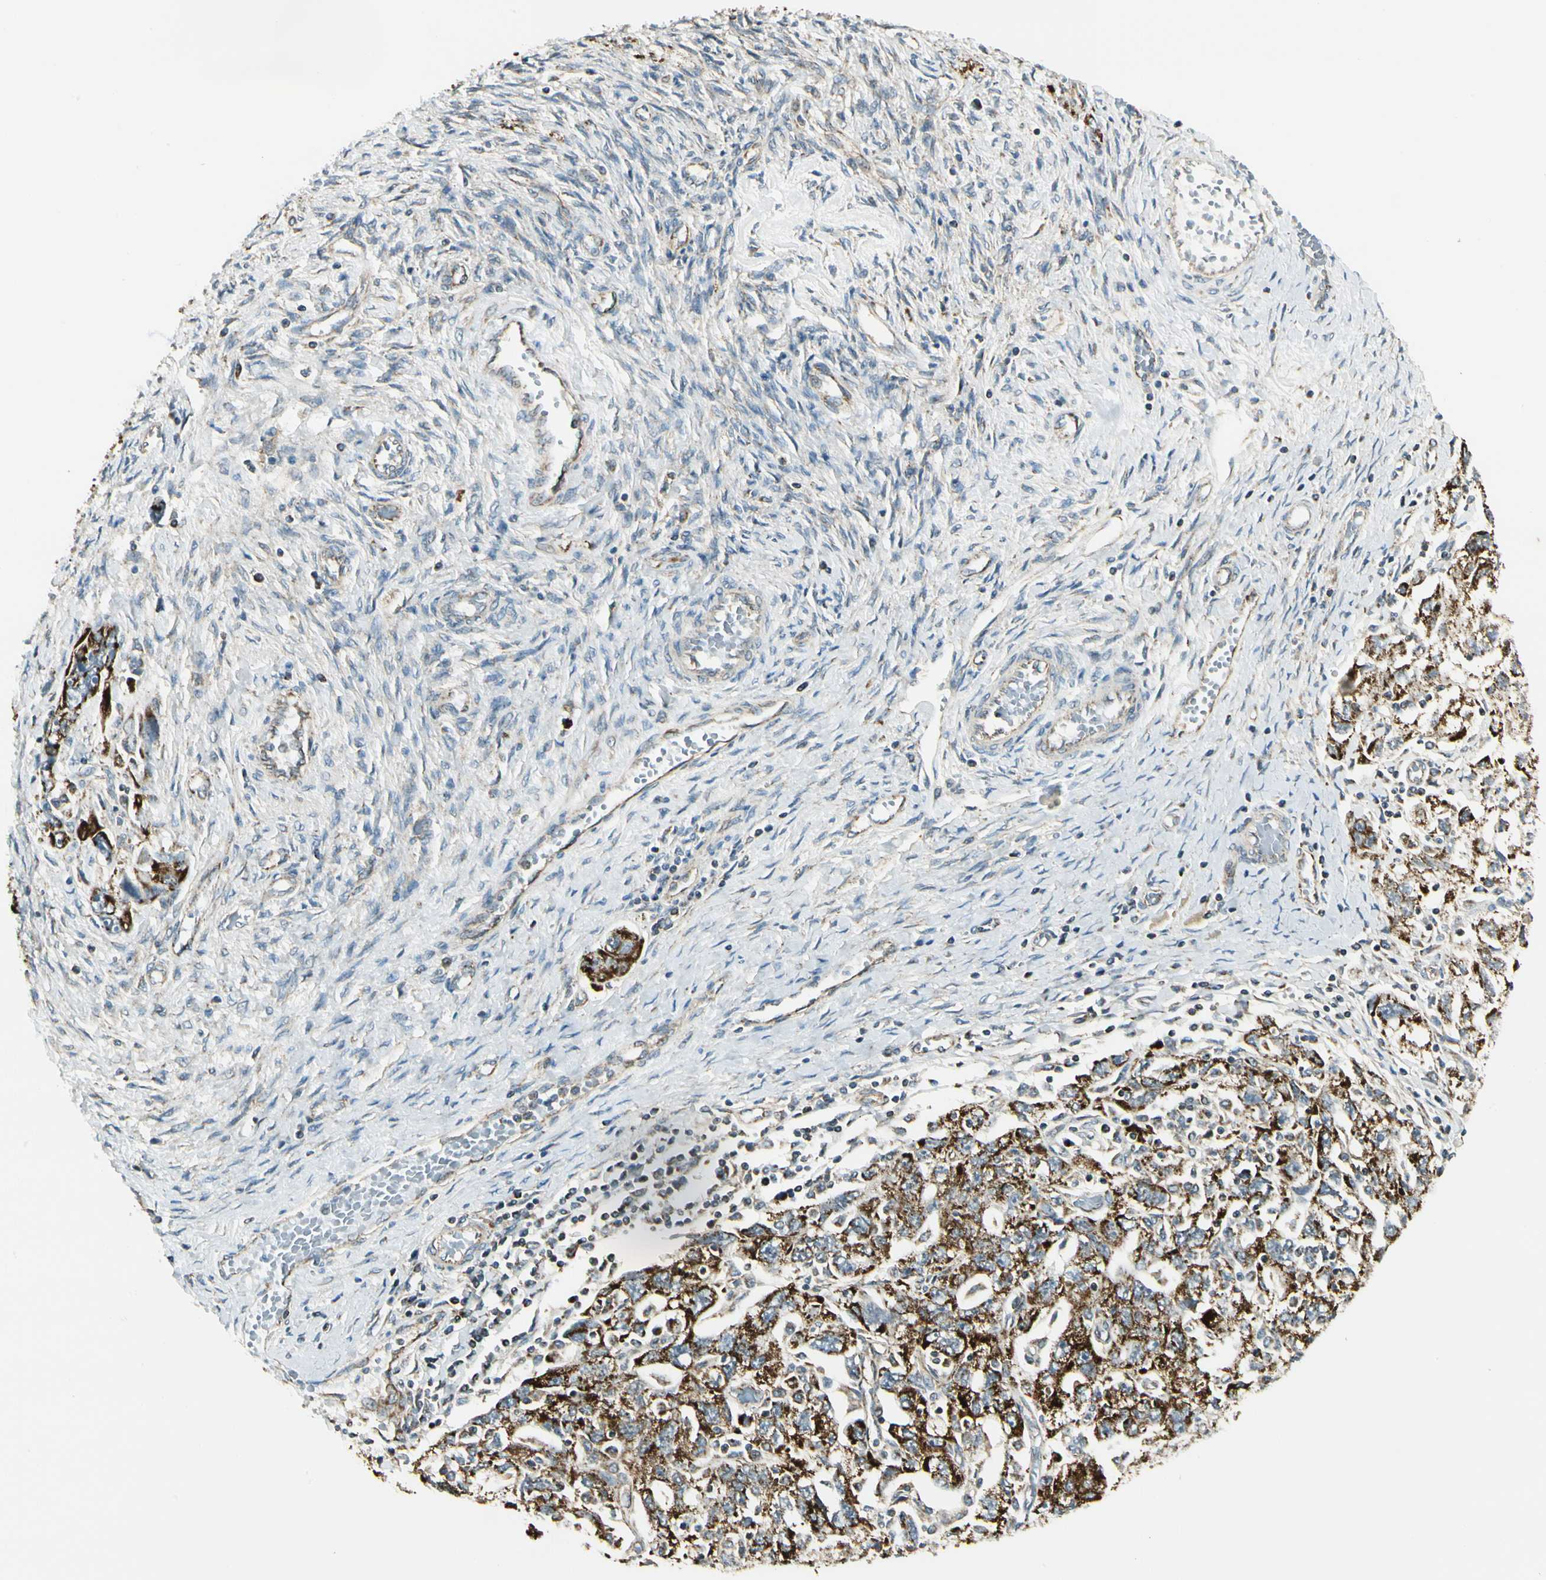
{"staining": {"intensity": "strong", "quantity": ">75%", "location": "cytoplasmic/membranous"}, "tissue": "ovarian cancer", "cell_type": "Tumor cells", "image_type": "cancer", "snomed": [{"axis": "morphology", "description": "Carcinoma, NOS"}, {"axis": "morphology", "description": "Cystadenocarcinoma, serous, NOS"}, {"axis": "topography", "description": "Ovary"}], "caption": "A brown stain shows strong cytoplasmic/membranous expression of a protein in ovarian cancer (carcinoma) tumor cells.", "gene": "EPHB3", "patient": {"sex": "female", "age": 69}}